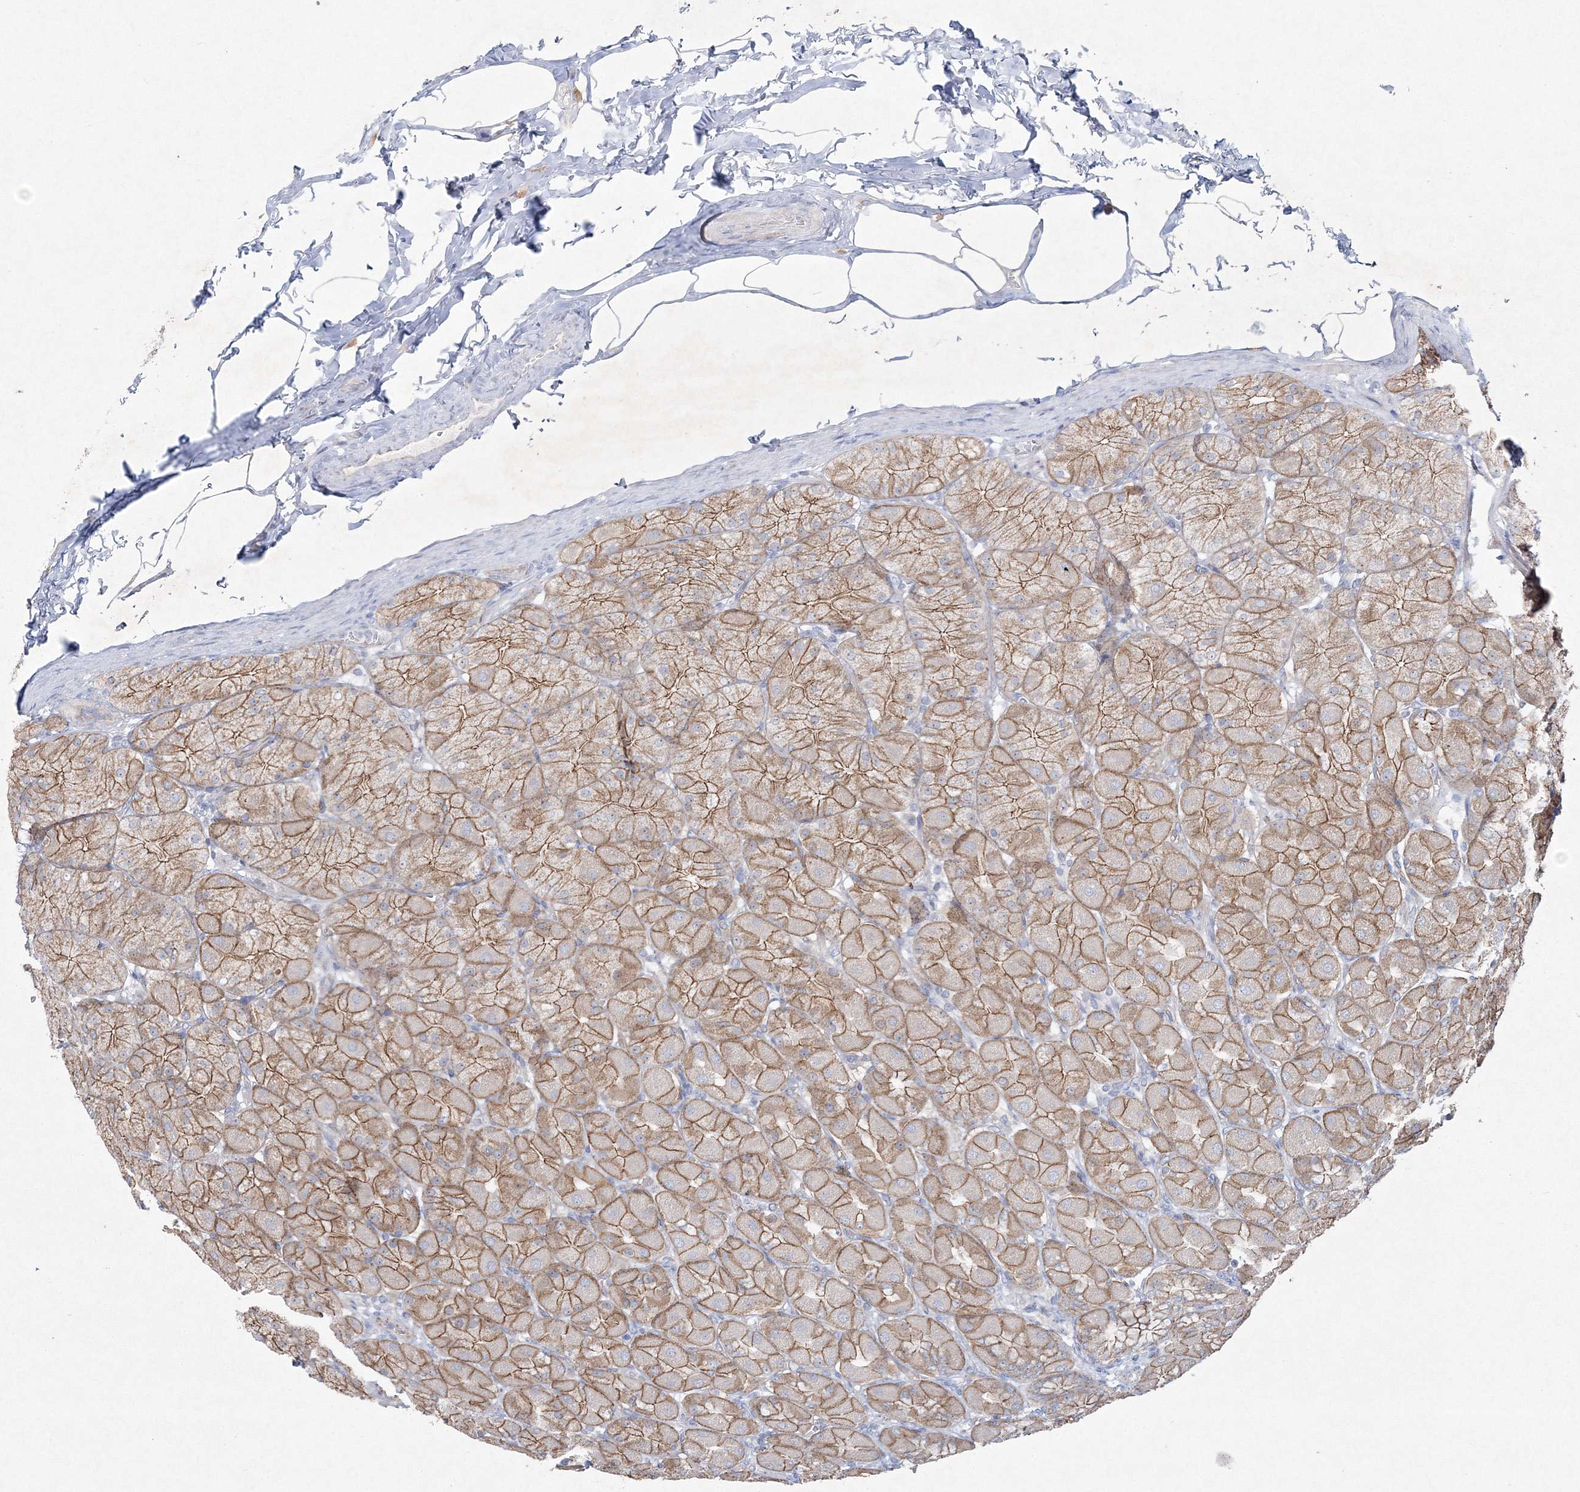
{"staining": {"intensity": "strong", "quantity": ">75%", "location": "cytoplasmic/membranous"}, "tissue": "stomach", "cell_type": "Glandular cells", "image_type": "normal", "snomed": [{"axis": "morphology", "description": "Normal tissue, NOS"}, {"axis": "topography", "description": "Stomach, upper"}], "caption": "Protein expression analysis of normal stomach shows strong cytoplasmic/membranous staining in about >75% of glandular cells.", "gene": "NAA40", "patient": {"sex": "female", "age": 56}}